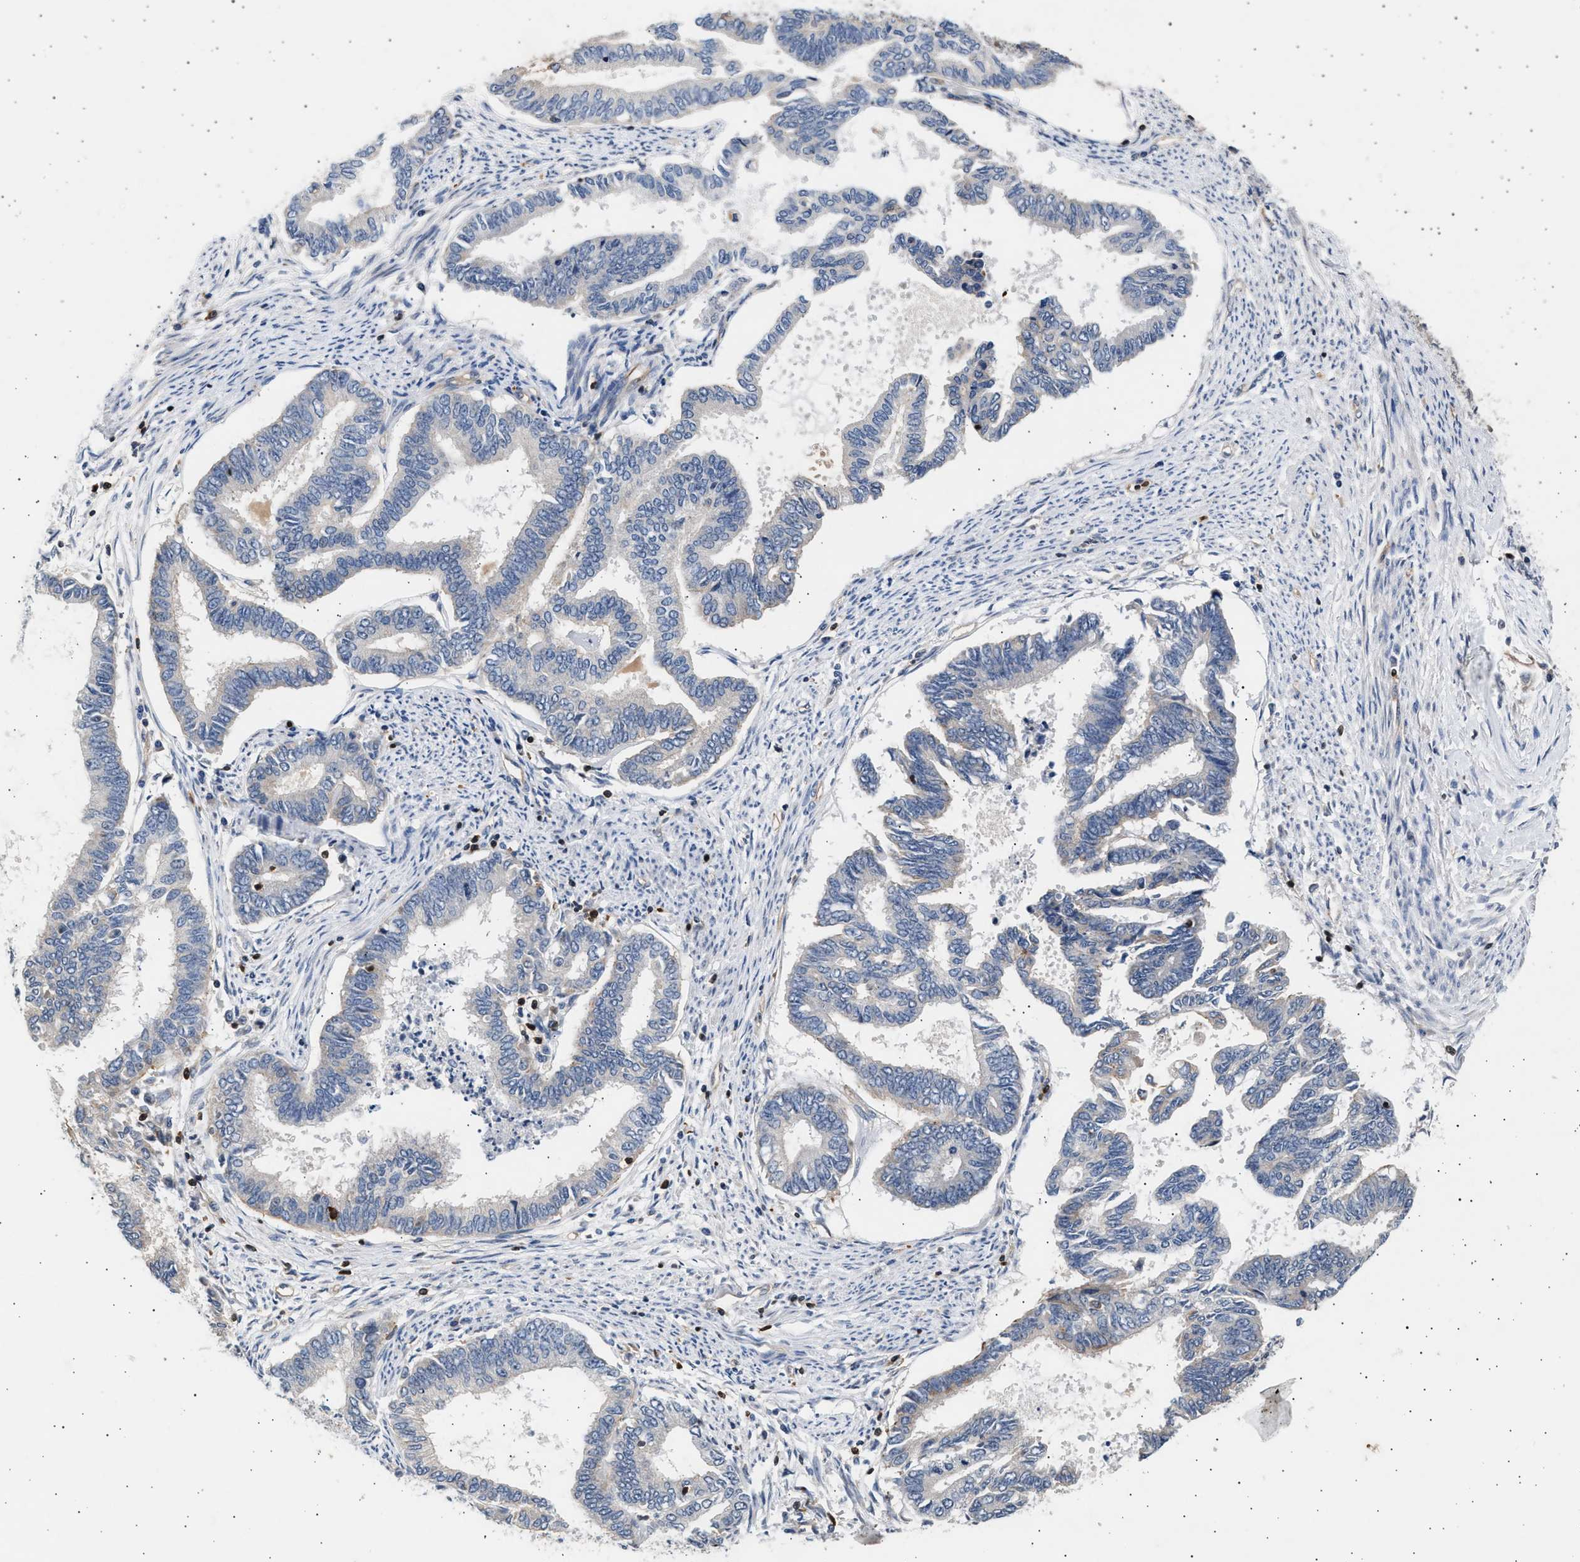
{"staining": {"intensity": "negative", "quantity": "none", "location": "none"}, "tissue": "endometrial cancer", "cell_type": "Tumor cells", "image_type": "cancer", "snomed": [{"axis": "morphology", "description": "Adenocarcinoma, NOS"}, {"axis": "topography", "description": "Endometrium"}], "caption": "This is an immunohistochemistry histopathology image of human adenocarcinoma (endometrial). There is no expression in tumor cells.", "gene": "GRAP2", "patient": {"sex": "female", "age": 86}}